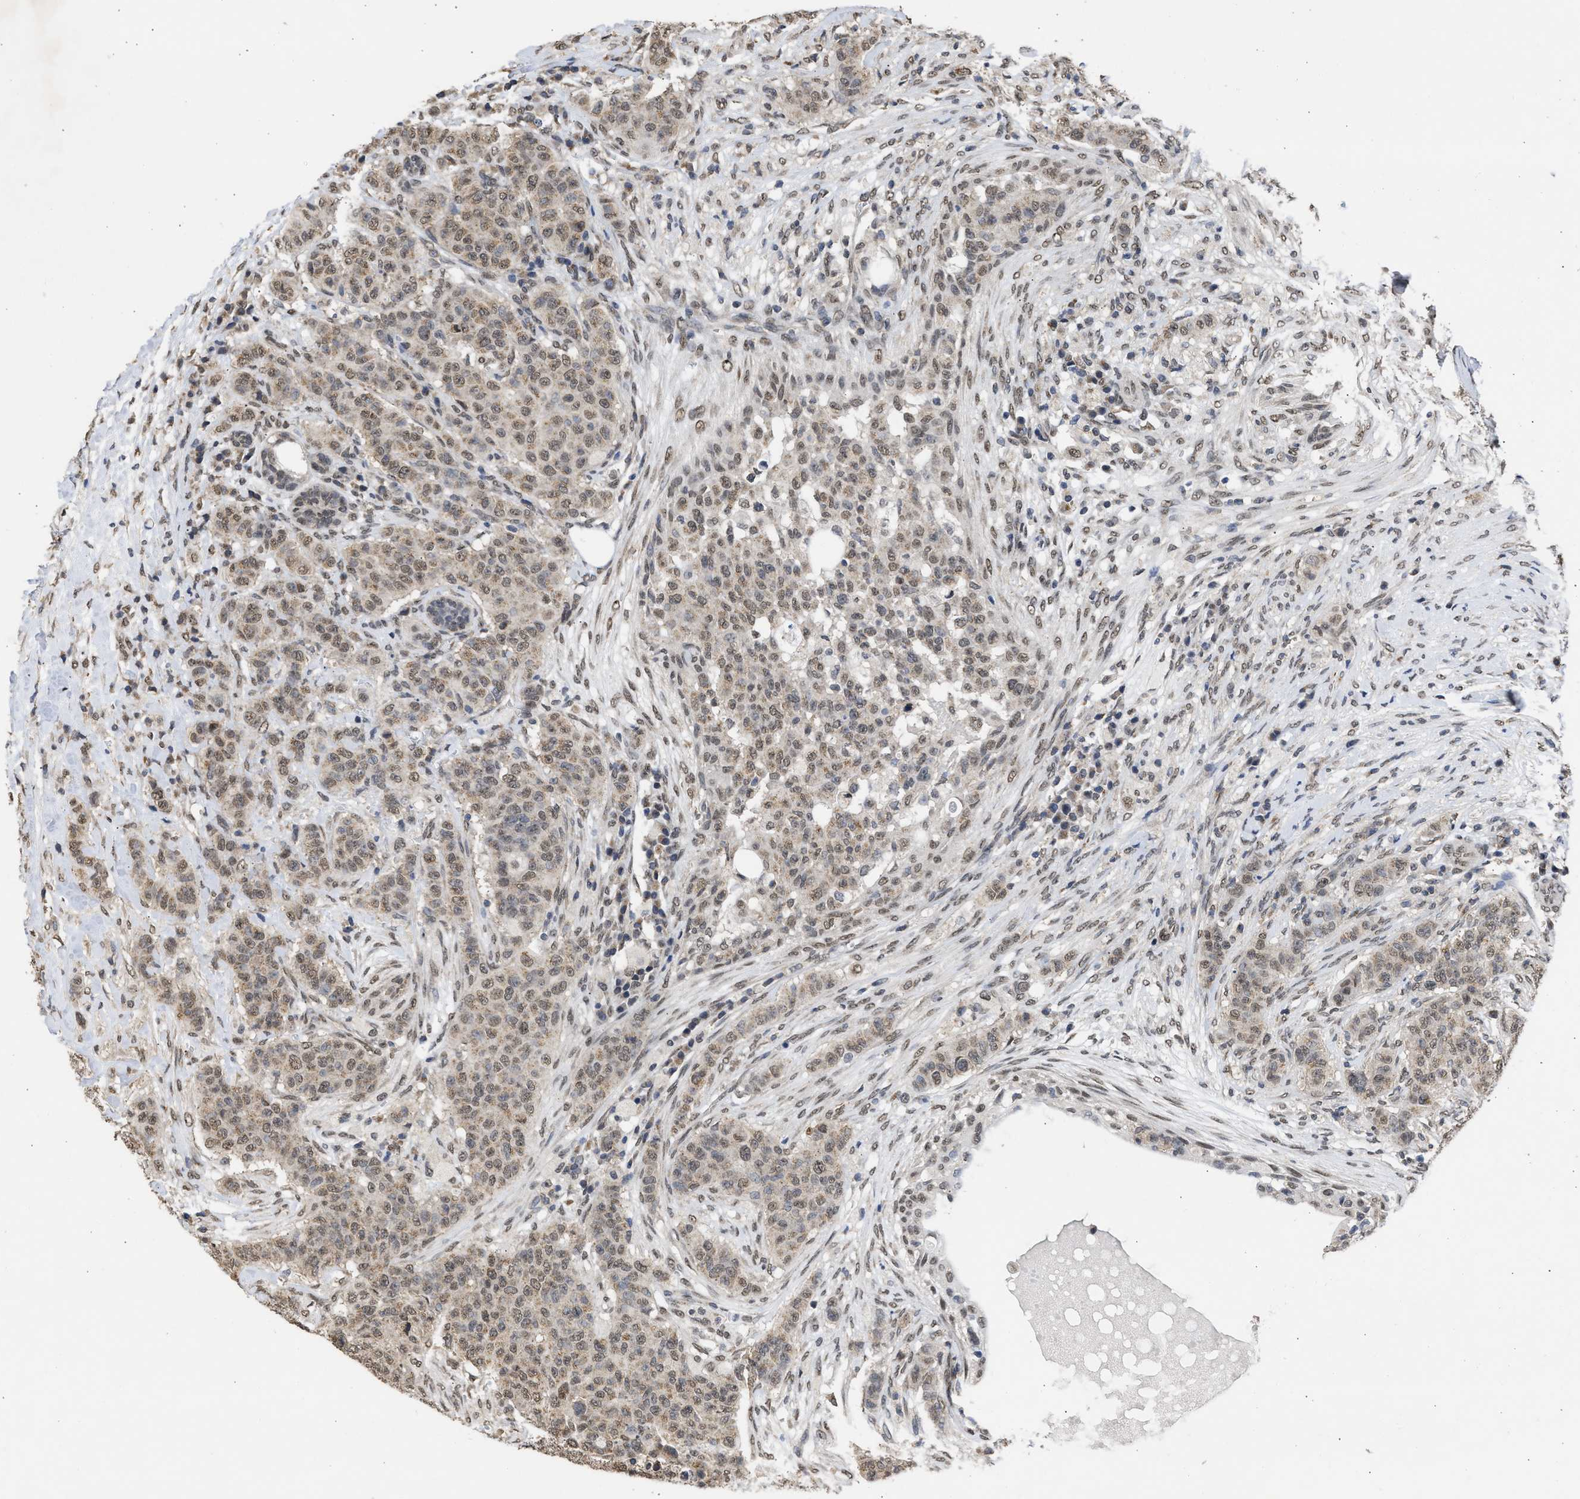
{"staining": {"intensity": "moderate", "quantity": "25%-75%", "location": "cytoplasmic/membranous"}, "tissue": "breast cancer", "cell_type": "Tumor cells", "image_type": "cancer", "snomed": [{"axis": "morphology", "description": "Normal tissue, NOS"}, {"axis": "morphology", "description": "Duct carcinoma"}, {"axis": "topography", "description": "Breast"}], "caption": "IHC image of breast cancer (invasive ductal carcinoma) stained for a protein (brown), which demonstrates medium levels of moderate cytoplasmic/membranous staining in about 25%-75% of tumor cells.", "gene": "NUP35", "patient": {"sex": "female", "age": 40}}